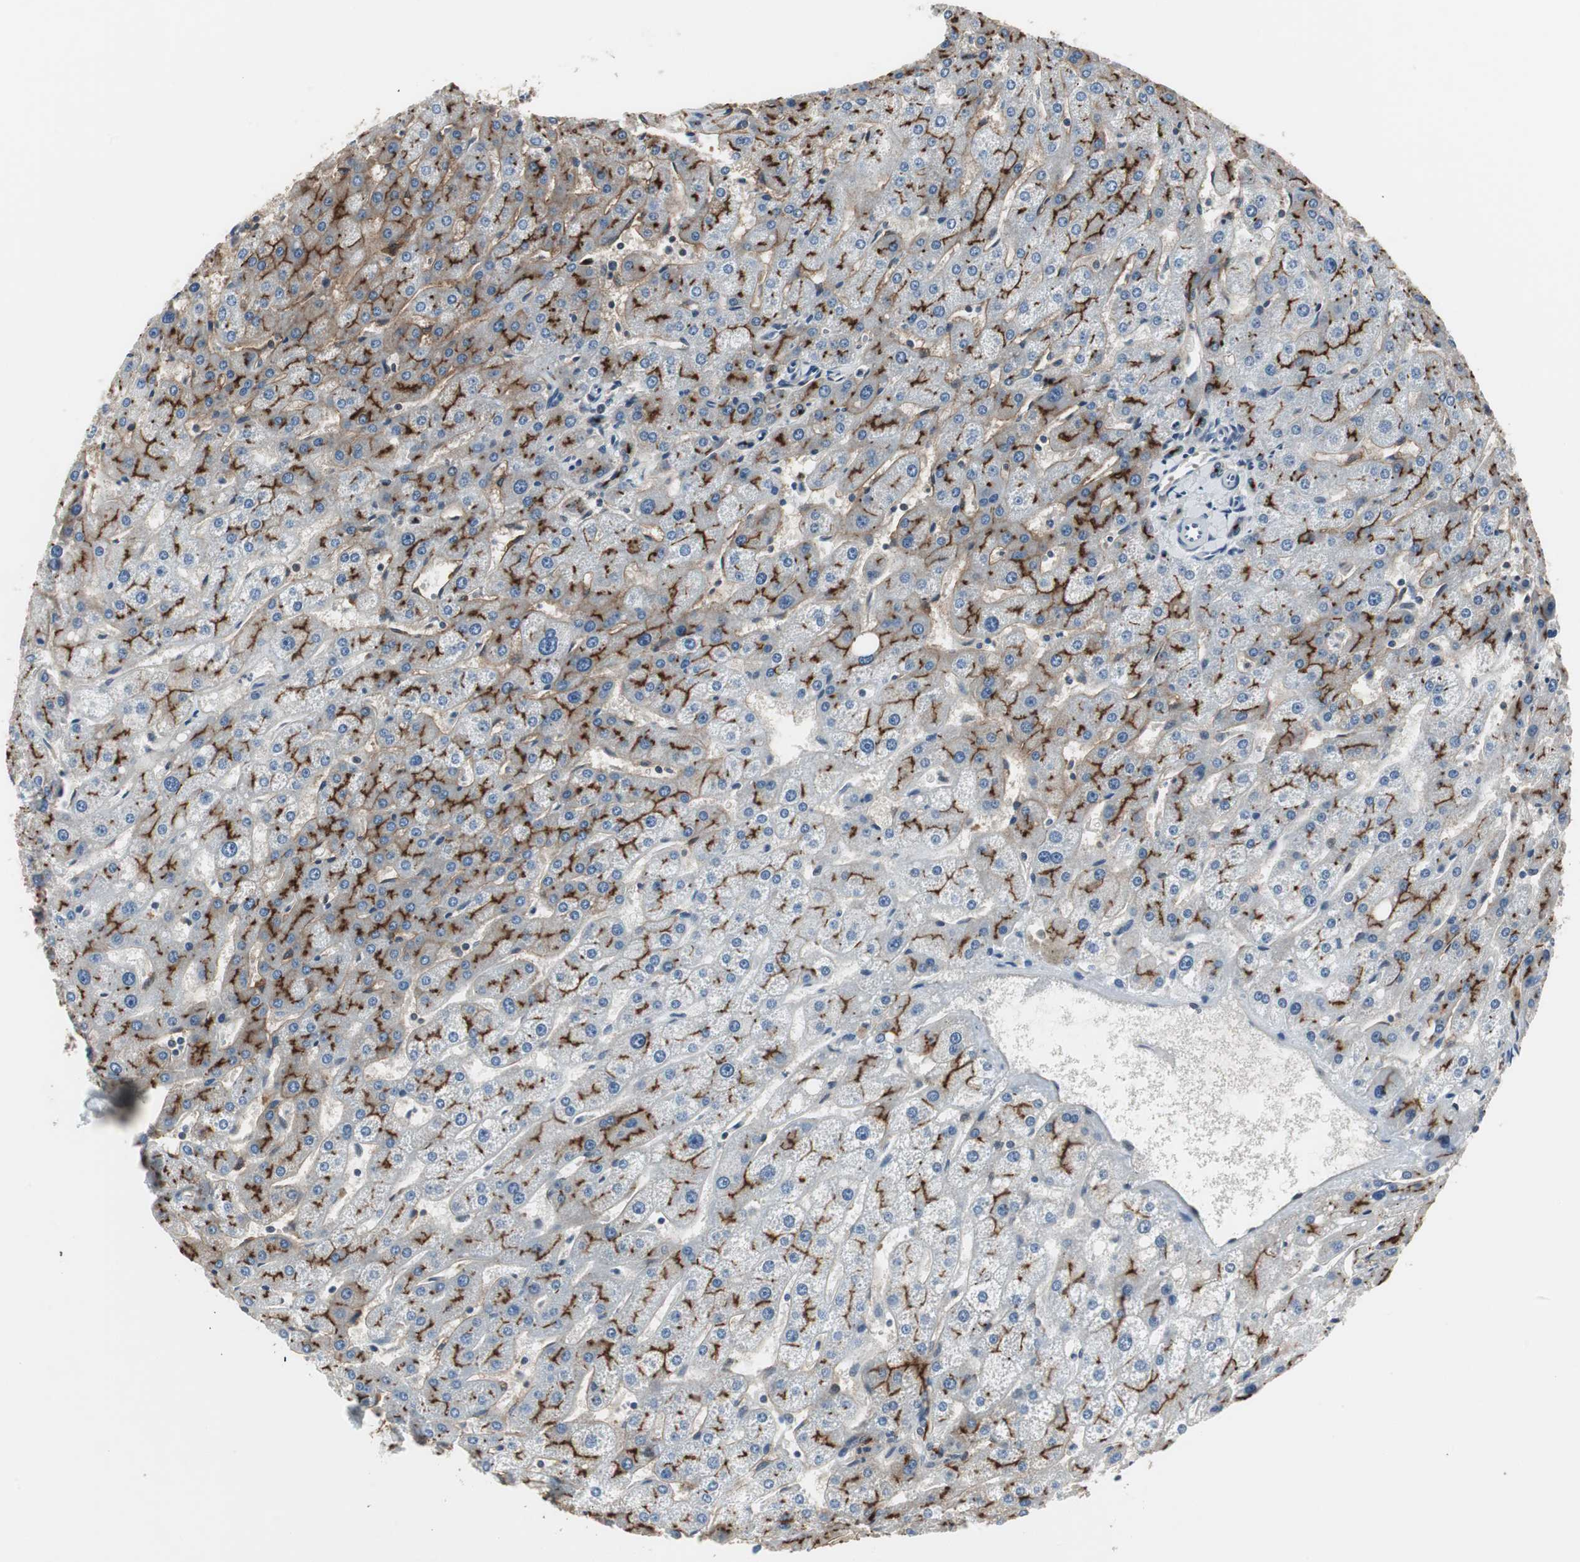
{"staining": {"intensity": "strong", "quantity": ">75%", "location": "cytoplasmic/membranous"}, "tissue": "liver", "cell_type": "Cholangiocytes", "image_type": "normal", "snomed": [{"axis": "morphology", "description": "Normal tissue, NOS"}, {"axis": "topography", "description": "Liver"}], "caption": "A micrograph of liver stained for a protein displays strong cytoplasmic/membranous brown staining in cholangiocytes.", "gene": "MKX", "patient": {"sex": "male", "age": 67}}